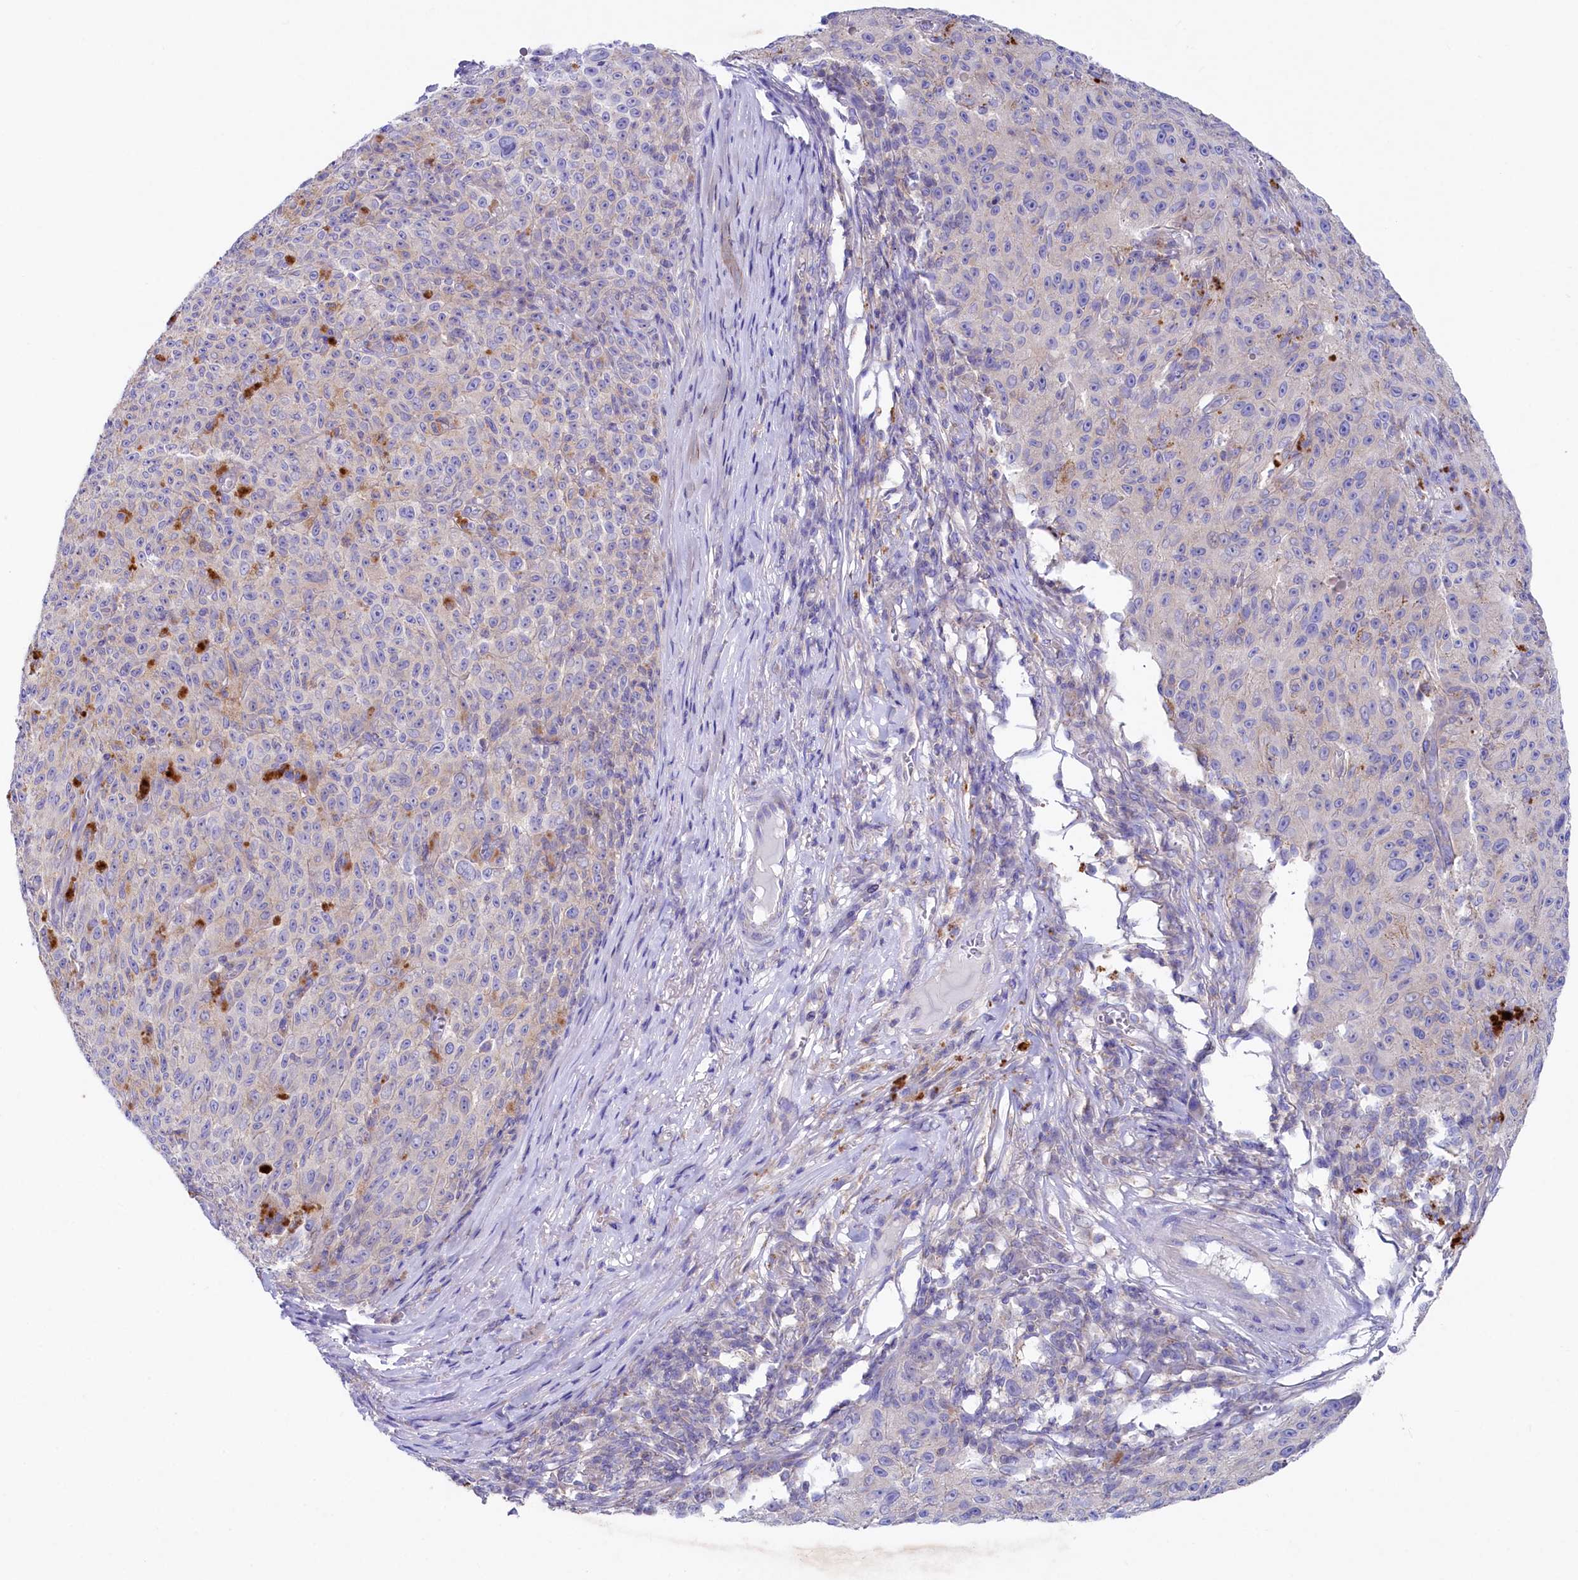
{"staining": {"intensity": "negative", "quantity": "none", "location": "none"}, "tissue": "melanoma", "cell_type": "Tumor cells", "image_type": "cancer", "snomed": [{"axis": "morphology", "description": "Malignant melanoma, NOS"}, {"axis": "topography", "description": "Skin"}], "caption": "Protein analysis of melanoma shows no significant positivity in tumor cells.", "gene": "VPS26B", "patient": {"sex": "female", "age": 82}}